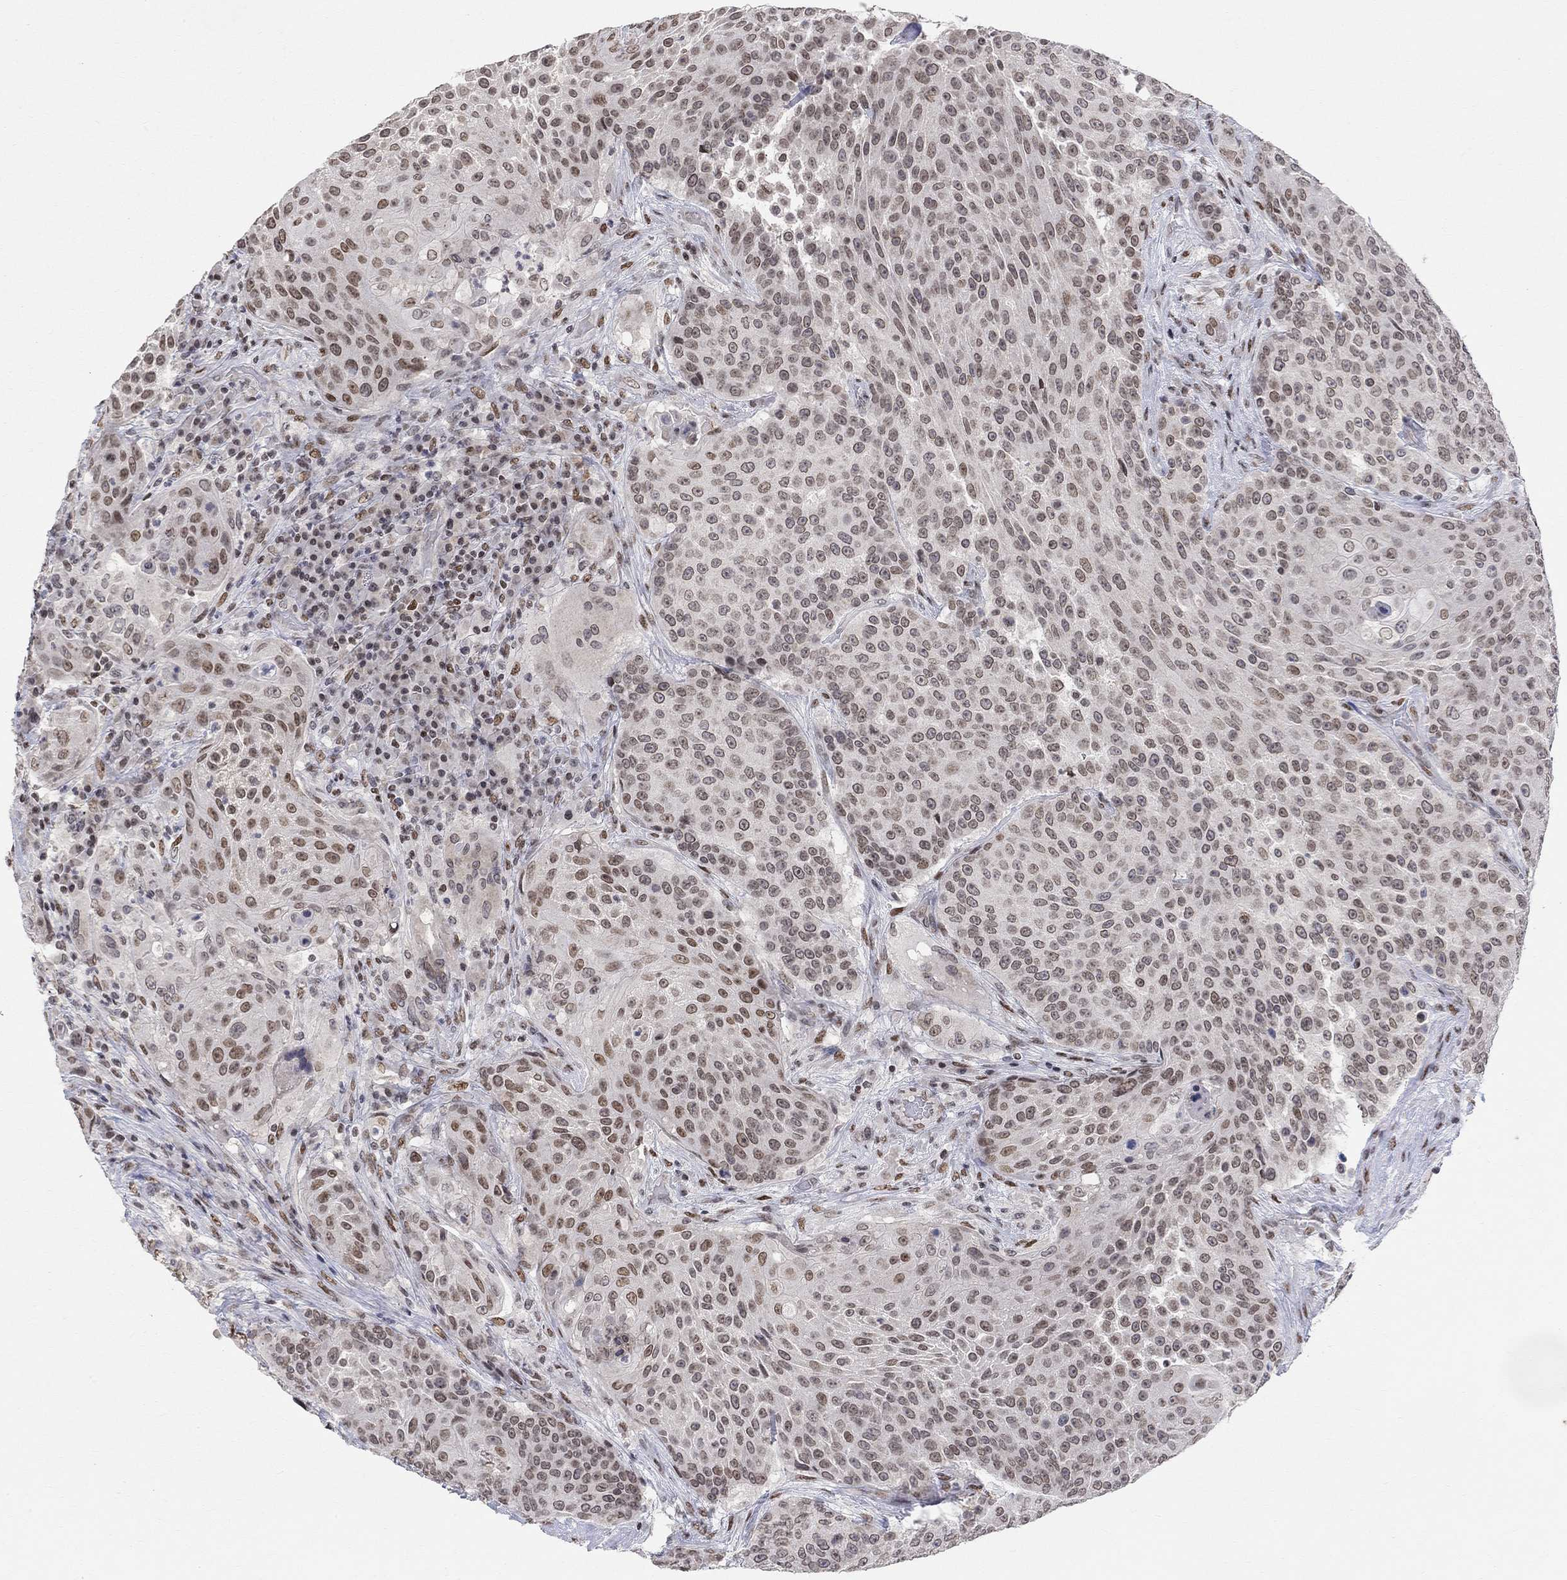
{"staining": {"intensity": "strong", "quantity": "<25%", "location": "nuclear"}, "tissue": "urothelial cancer", "cell_type": "Tumor cells", "image_type": "cancer", "snomed": [{"axis": "morphology", "description": "Urothelial carcinoma, High grade"}, {"axis": "topography", "description": "Urinary bladder"}], "caption": "Protein expression by IHC exhibits strong nuclear expression in about <25% of tumor cells in high-grade urothelial carcinoma.", "gene": "KLF12", "patient": {"sex": "female", "age": 63}}